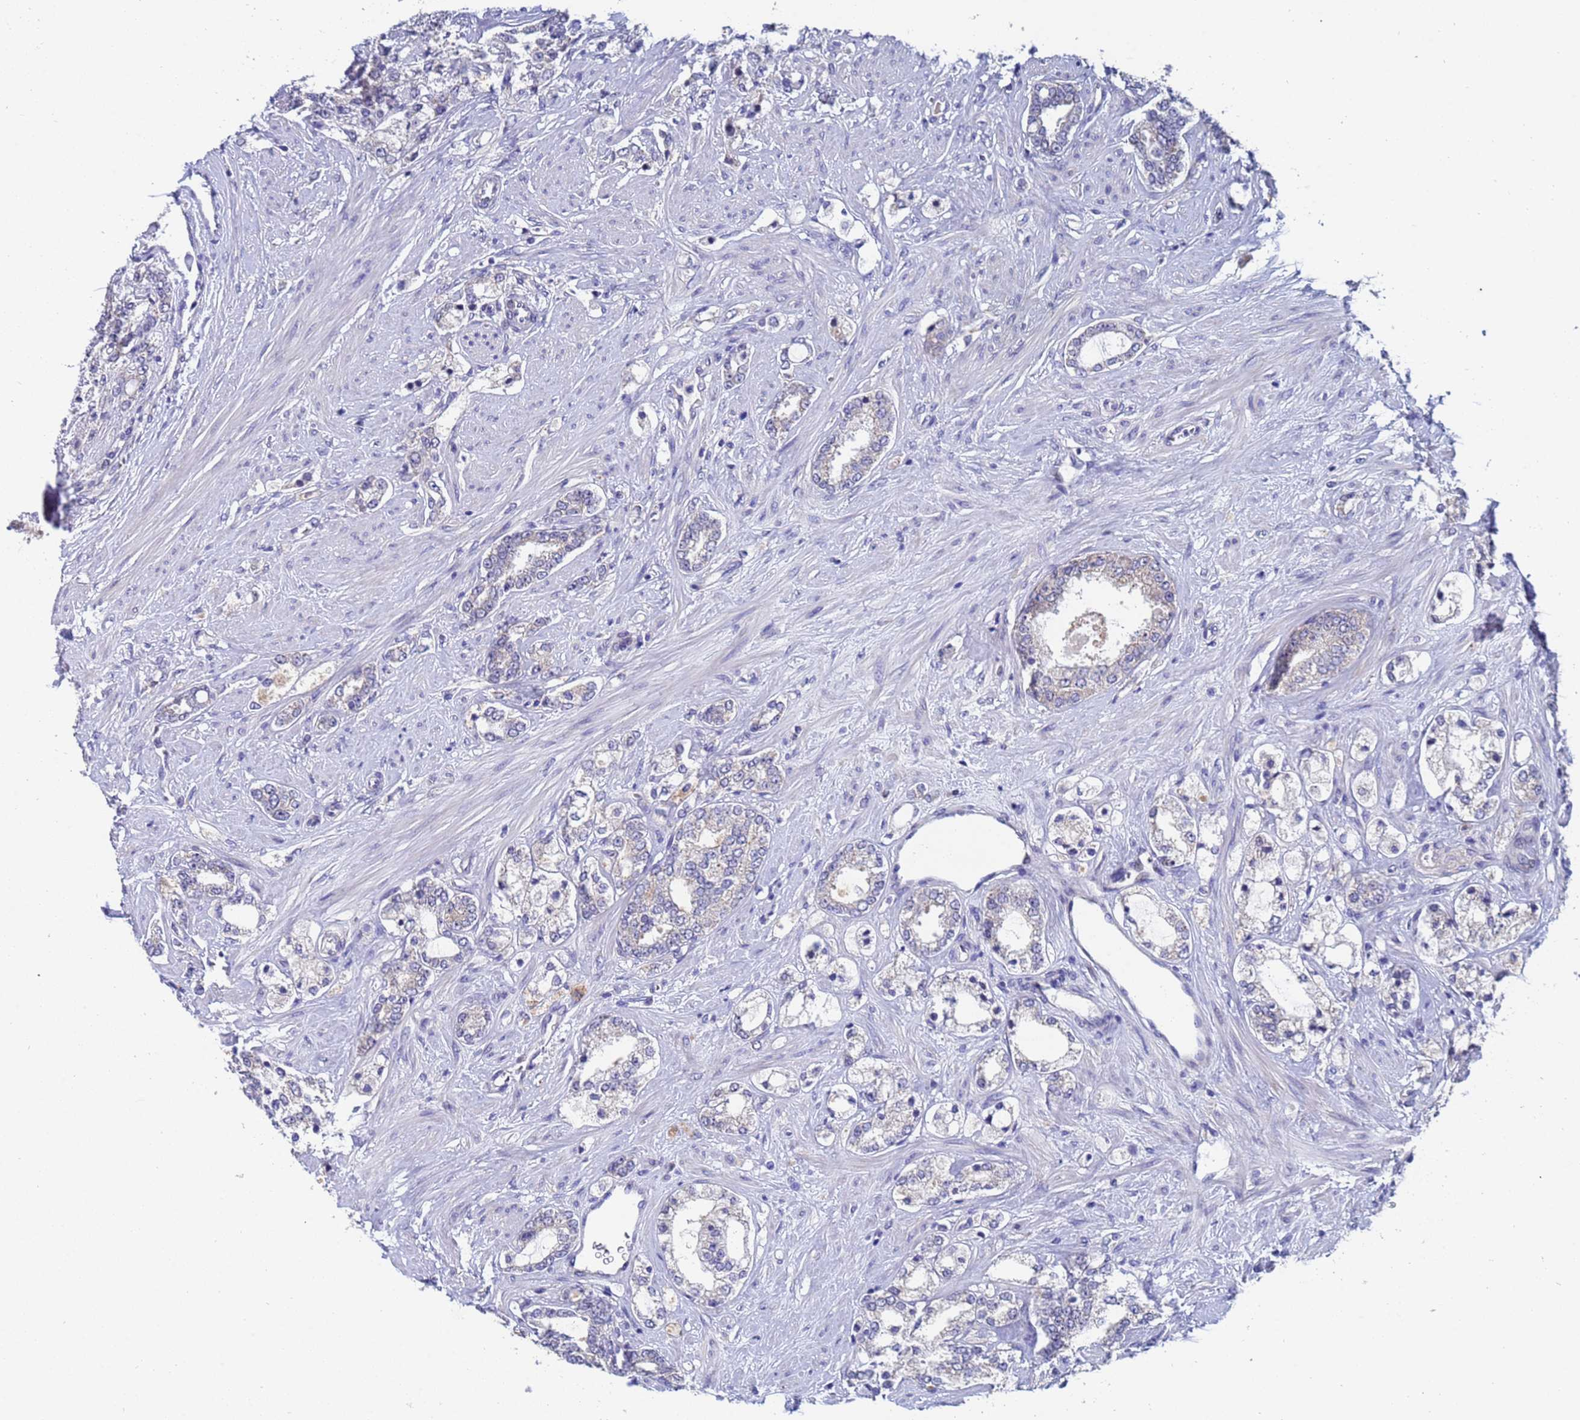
{"staining": {"intensity": "negative", "quantity": "none", "location": "none"}, "tissue": "prostate cancer", "cell_type": "Tumor cells", "image_type": "cancer", "snomed": [{"axis": "morphology", "description": "Adenocarcinoma, High grade"}, {"axis": "topography", "description": "Prostate"}], "caption": "IHC of human prostate cancer exhibits no expression in tumor cells. (Brightfield microscopy of DAB (3,3'-diaminobenzidine) immunohistochemistry (IHC) at high magnification).", "gene": "IHO1", "patient": {"sex": "male", "age": 64}}